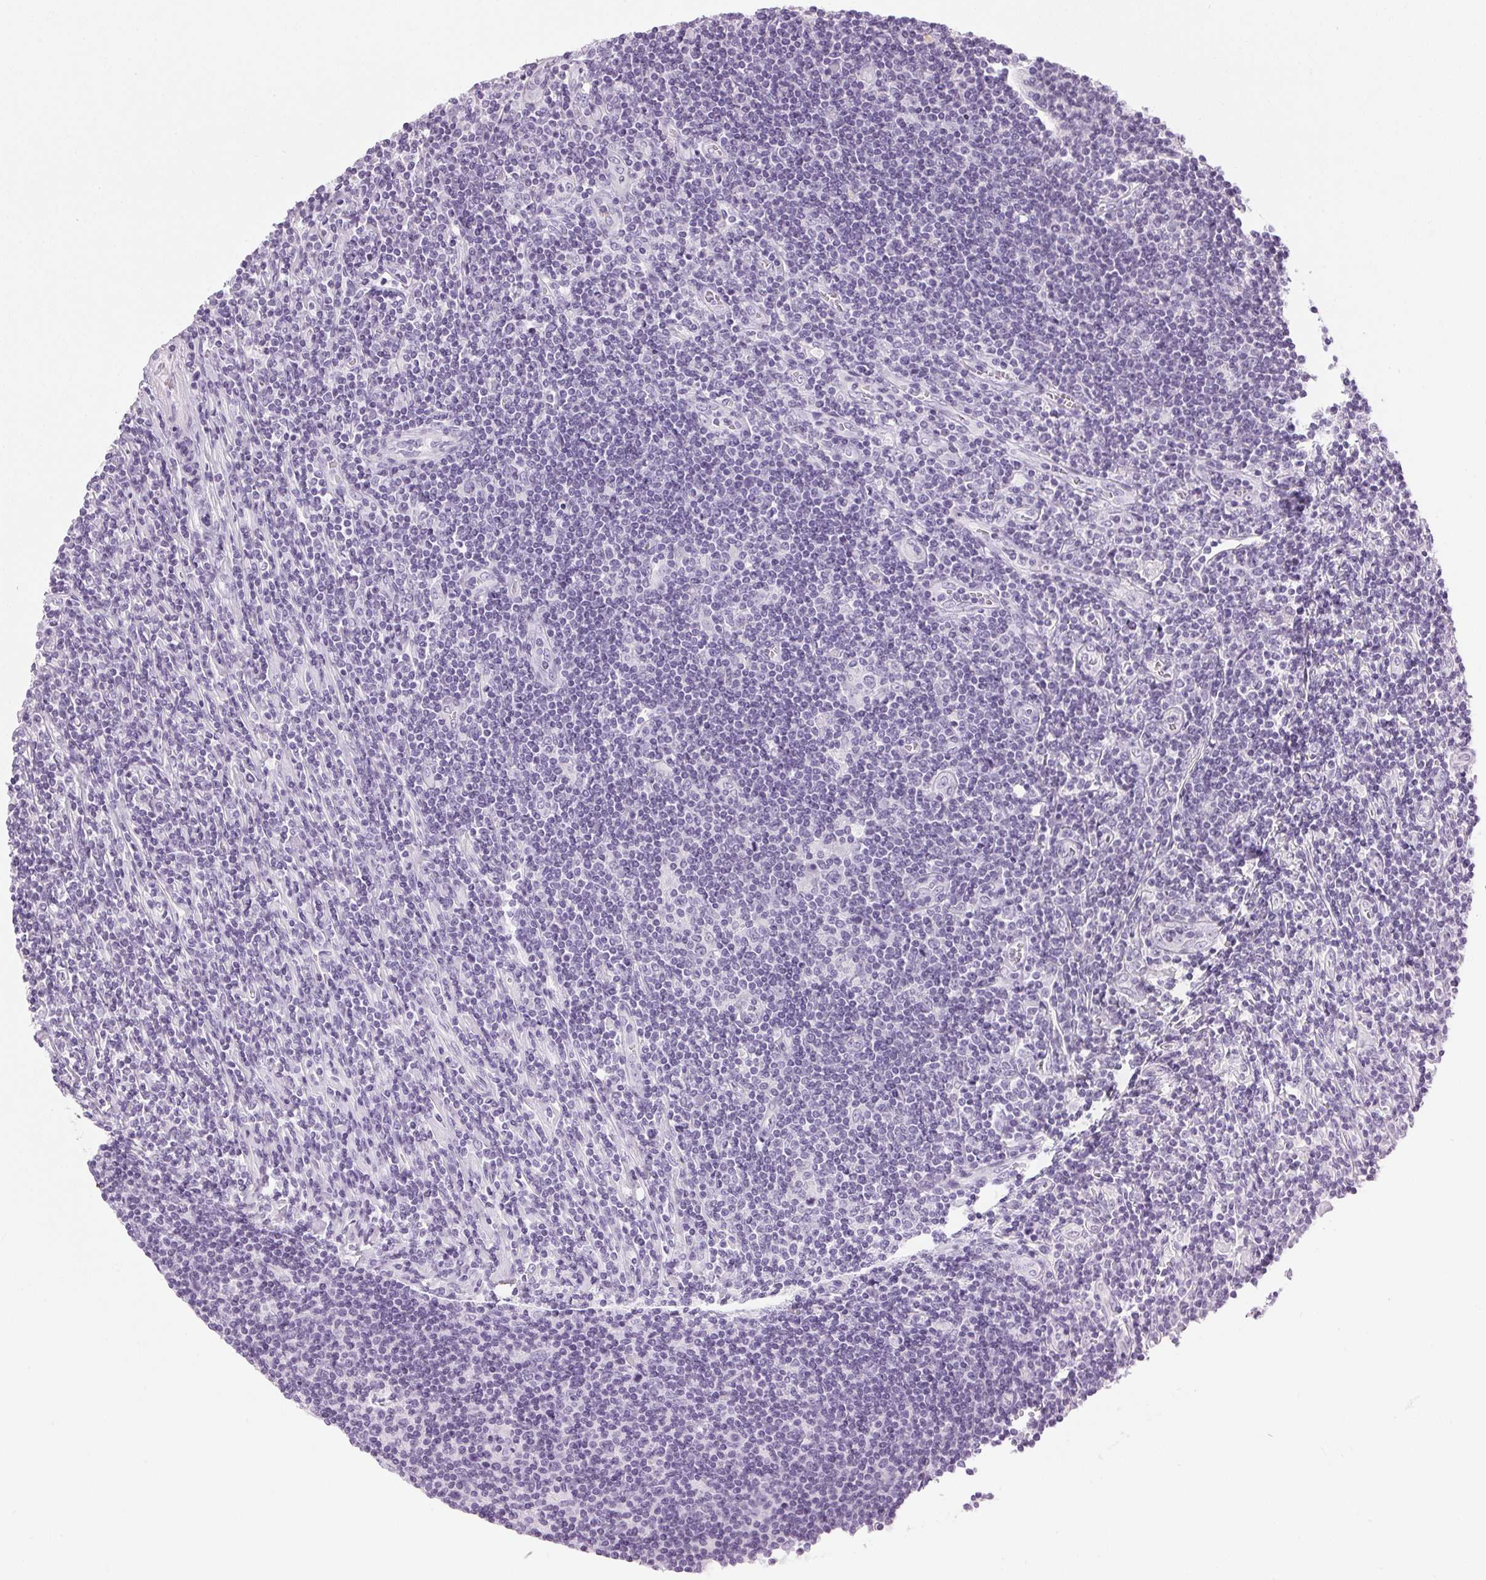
{"staining": {"intensity": "negative", "quantity": "none", "location": "none"}, "tissue": "lymphoma", "cell_type": "Tumor cells", "image_type": "cancer", "snomed": [{"axis": "morphology", "description": "Hodgkin's disease, NOS"}, {"axis": "topography", "description": "Lymph node"}], "caption": "Hodgkin's disease stained for a protein using immunohistochemistry (IHC) reveals no positivity tumor cells.", "gene": "SP7", "patient": {"sex": "male", "age": 40}}